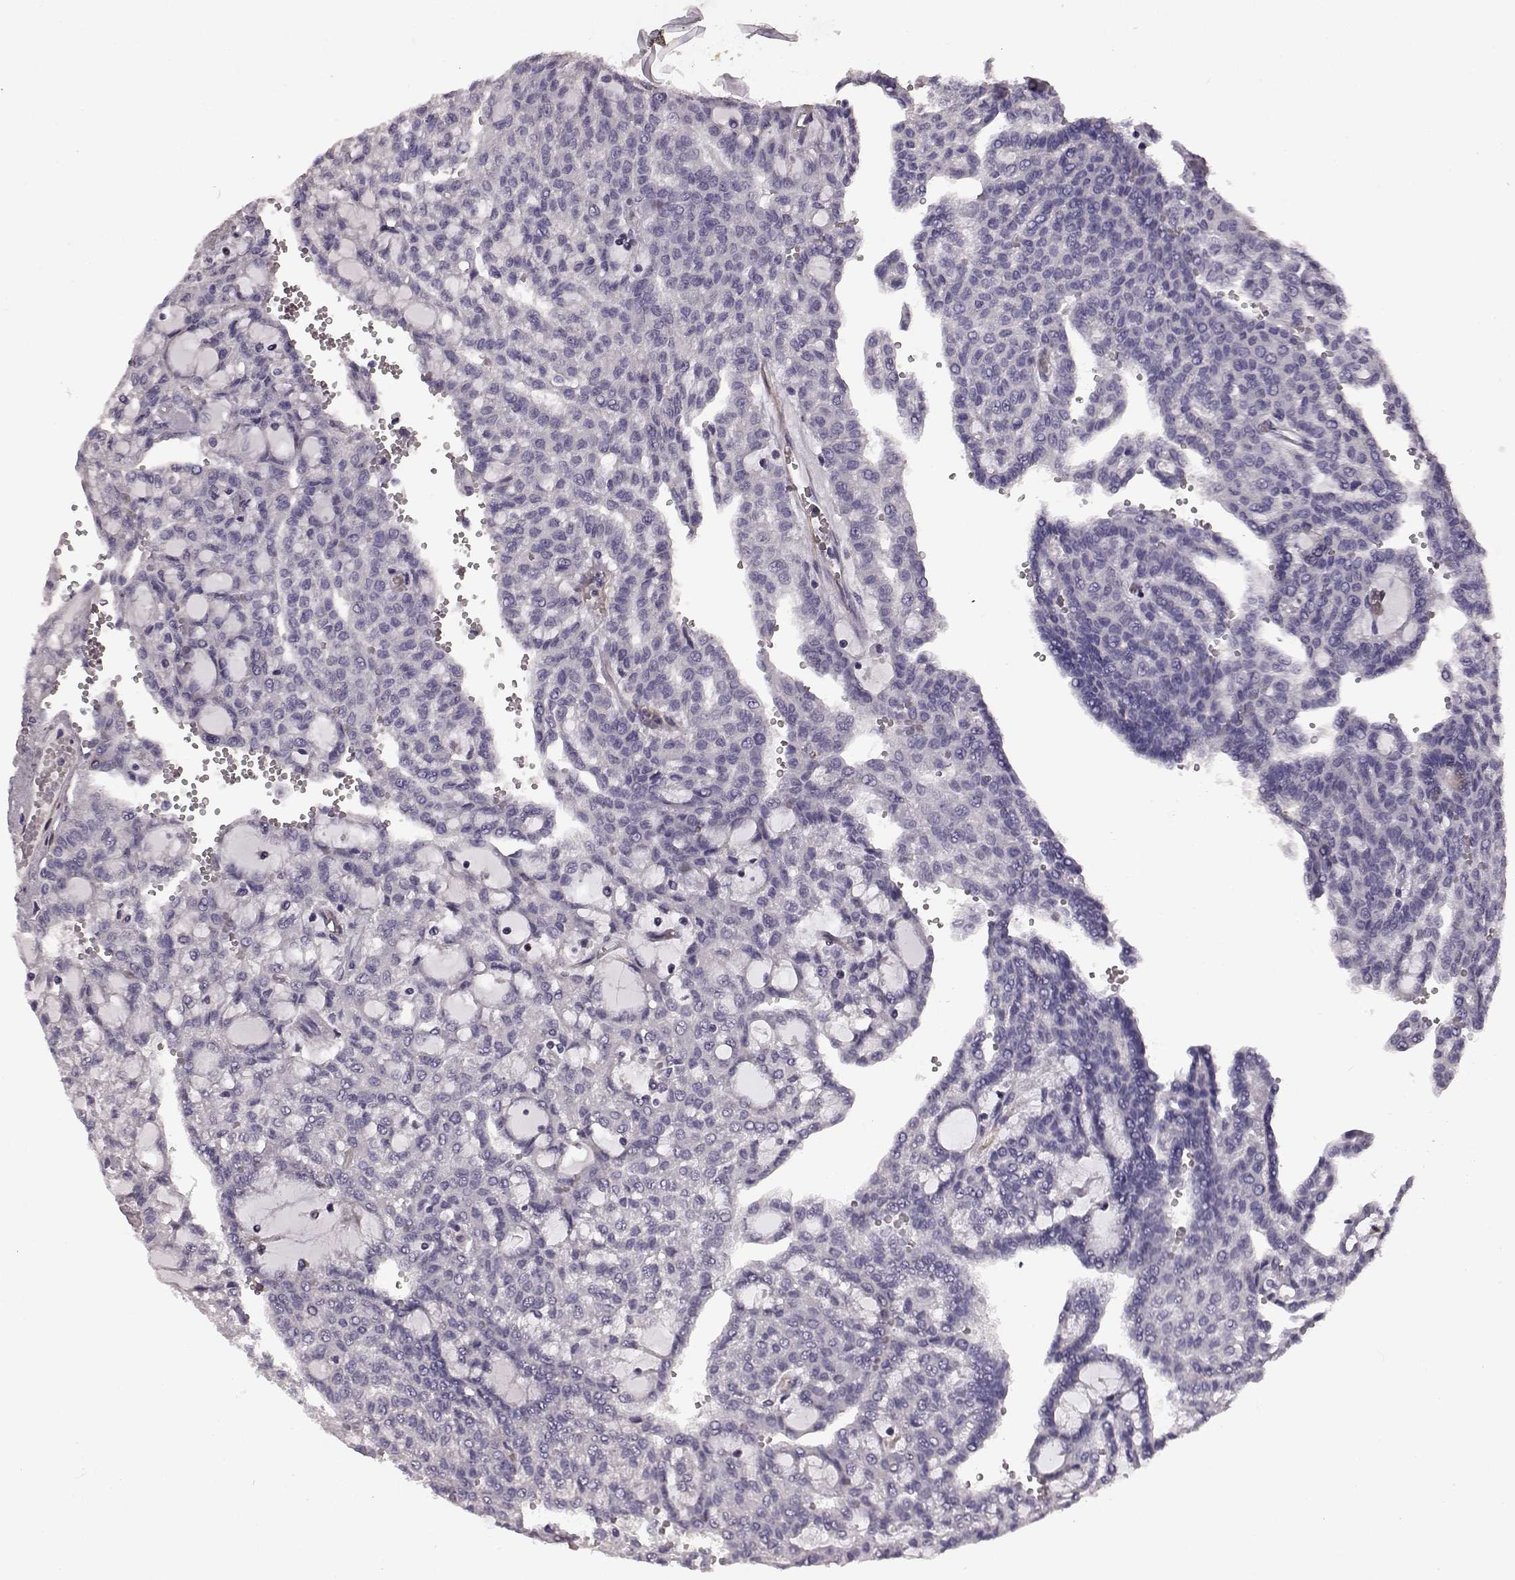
{"staining": {"intensity": "negative", "quantity": "none", "location": "none"}, "tissue": "renal cancer", "cell_type": "Tumor cells", "image_type": "cancer", "snomed": [{"axis": "morphology", "description": "Adenocarcinoma, NOS"}, {"axis": "topography", "description": "Kidney"}], "caption": "IHC image of neoplastic tissue: renal cancer (adenocarcinoma) stained with DAB demonstrates no significant protein expression in tumor cells. Nuclei are stained in blue.", "gene": "KRT85", "patient": {"sex": "male", "age": 63}}